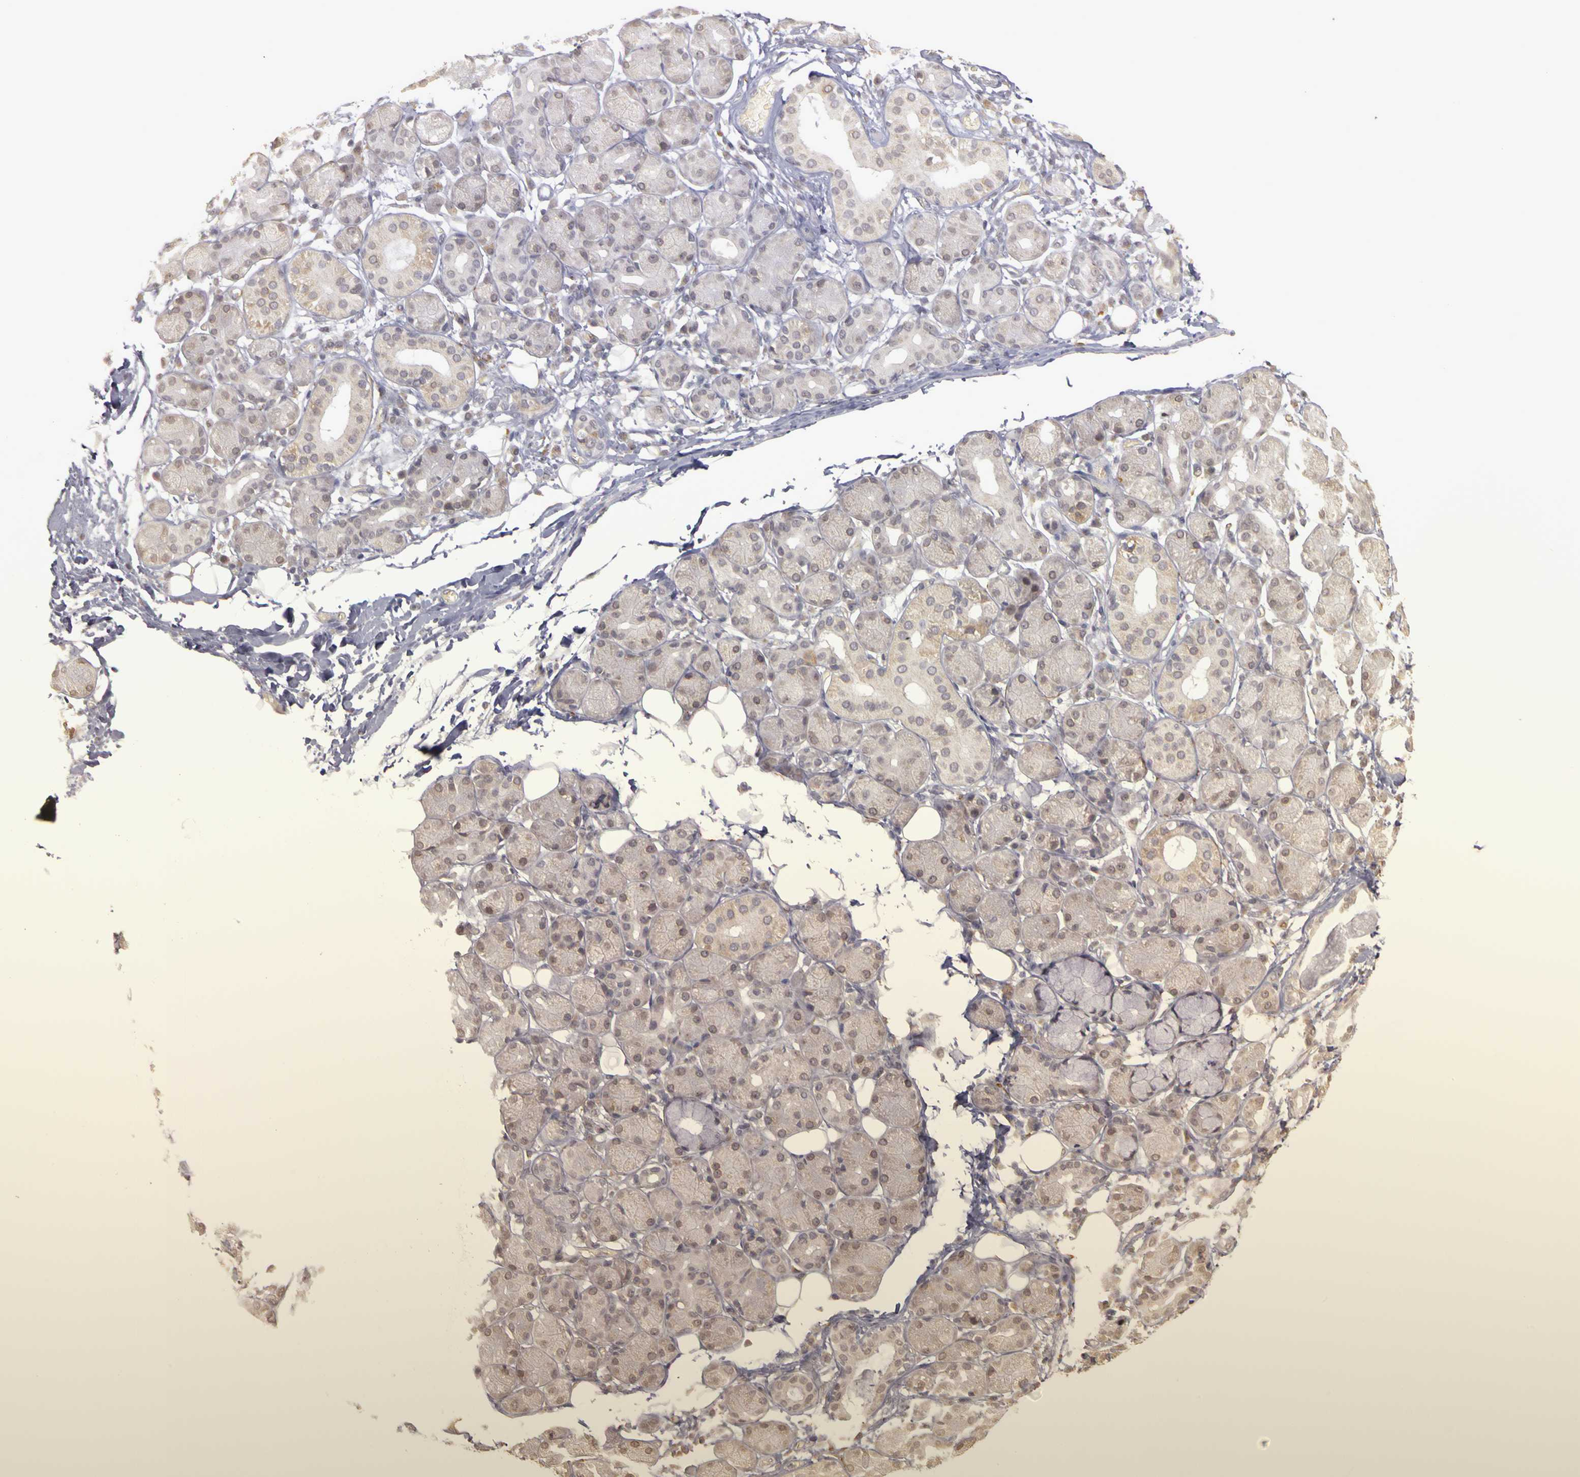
{"staining": {"intensity": "weak", "quantity": "25%-75%", "location": "cytoplasmic/membranous,nuclear"}, "tissue": "salivary gland", "cell_type": "Glandular cells", "image_type": "normal", "snomed": [{"axis": "morphology", "description": "Normal tissue, NOS"}, {"axis": "topography", "description": "Salivary gland"}, {"axis": "topography", "description": "Peripheral nerve tissue"}], "caption": "This micrograph displays unremarkable salivary gland stained with IHC to label a protein in brown. The cytoplasmic/membranous,nuclear of glandular cells show weak positivity for the protein. Nuclei are counter-stained blue.", "gene": "FRMD7", "patient": {"sex": "male", "age": 62}}